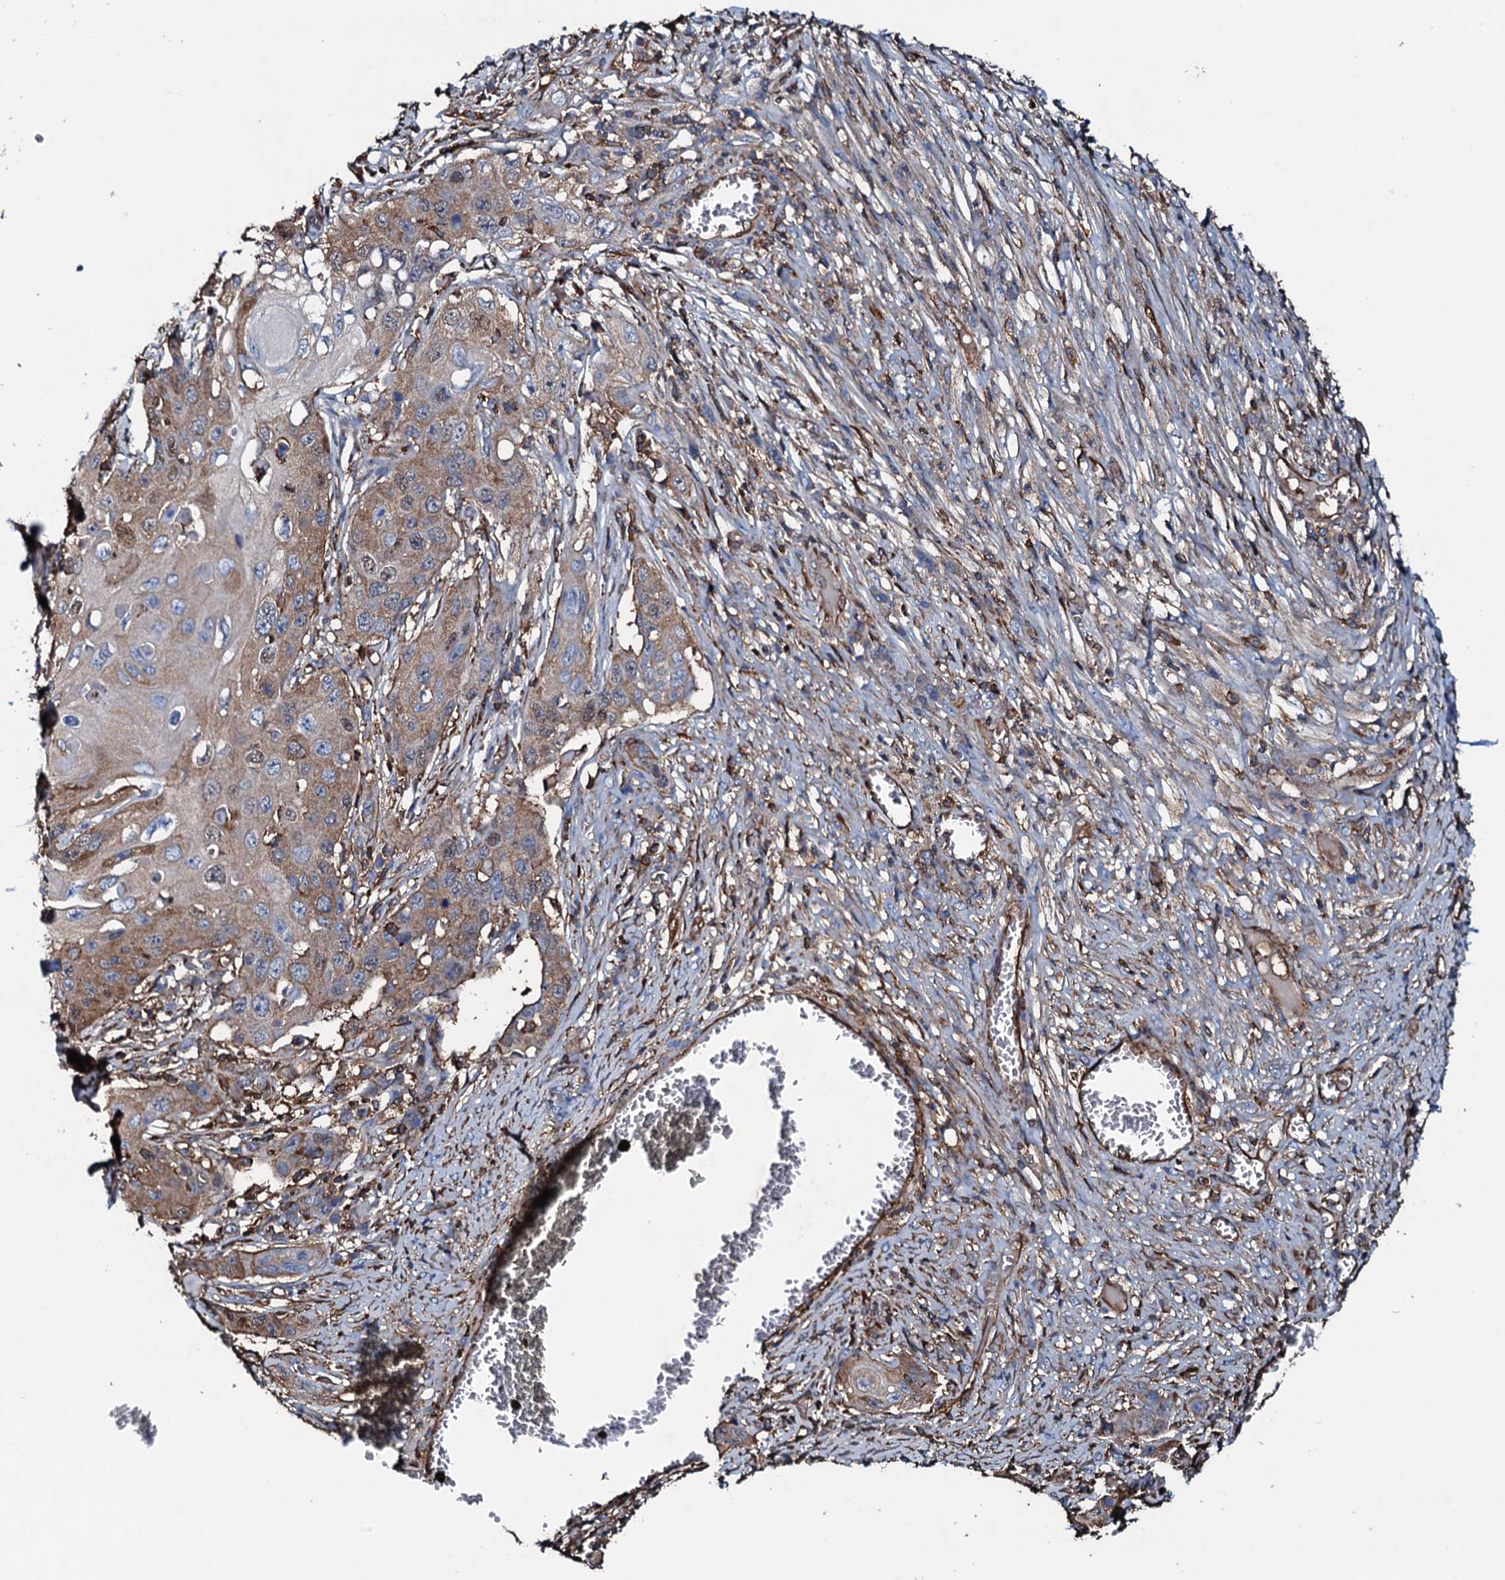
{"staining": {"intensity": "weak", "quantity": ">75%", "location": "cytoplasmic/membranous,nuclear"}, "tissue": "skin cancer", "cell_type": "Tumor cells", "image_type": "cancer", "snomed": [{"axis": "morphology", "description": "Squamous cell carcinoma, NOS"}, {"axis": "topography", "description": "Skin"}], "caption": "A brown stain highlights weak cytoplasmic/membranous and nuclear staining of a protein in human skin cancer (squamous cell carcinoma) tumor cells.", "gene": "MS4A4E", "patient": {"sex": "male", "age": 55}}